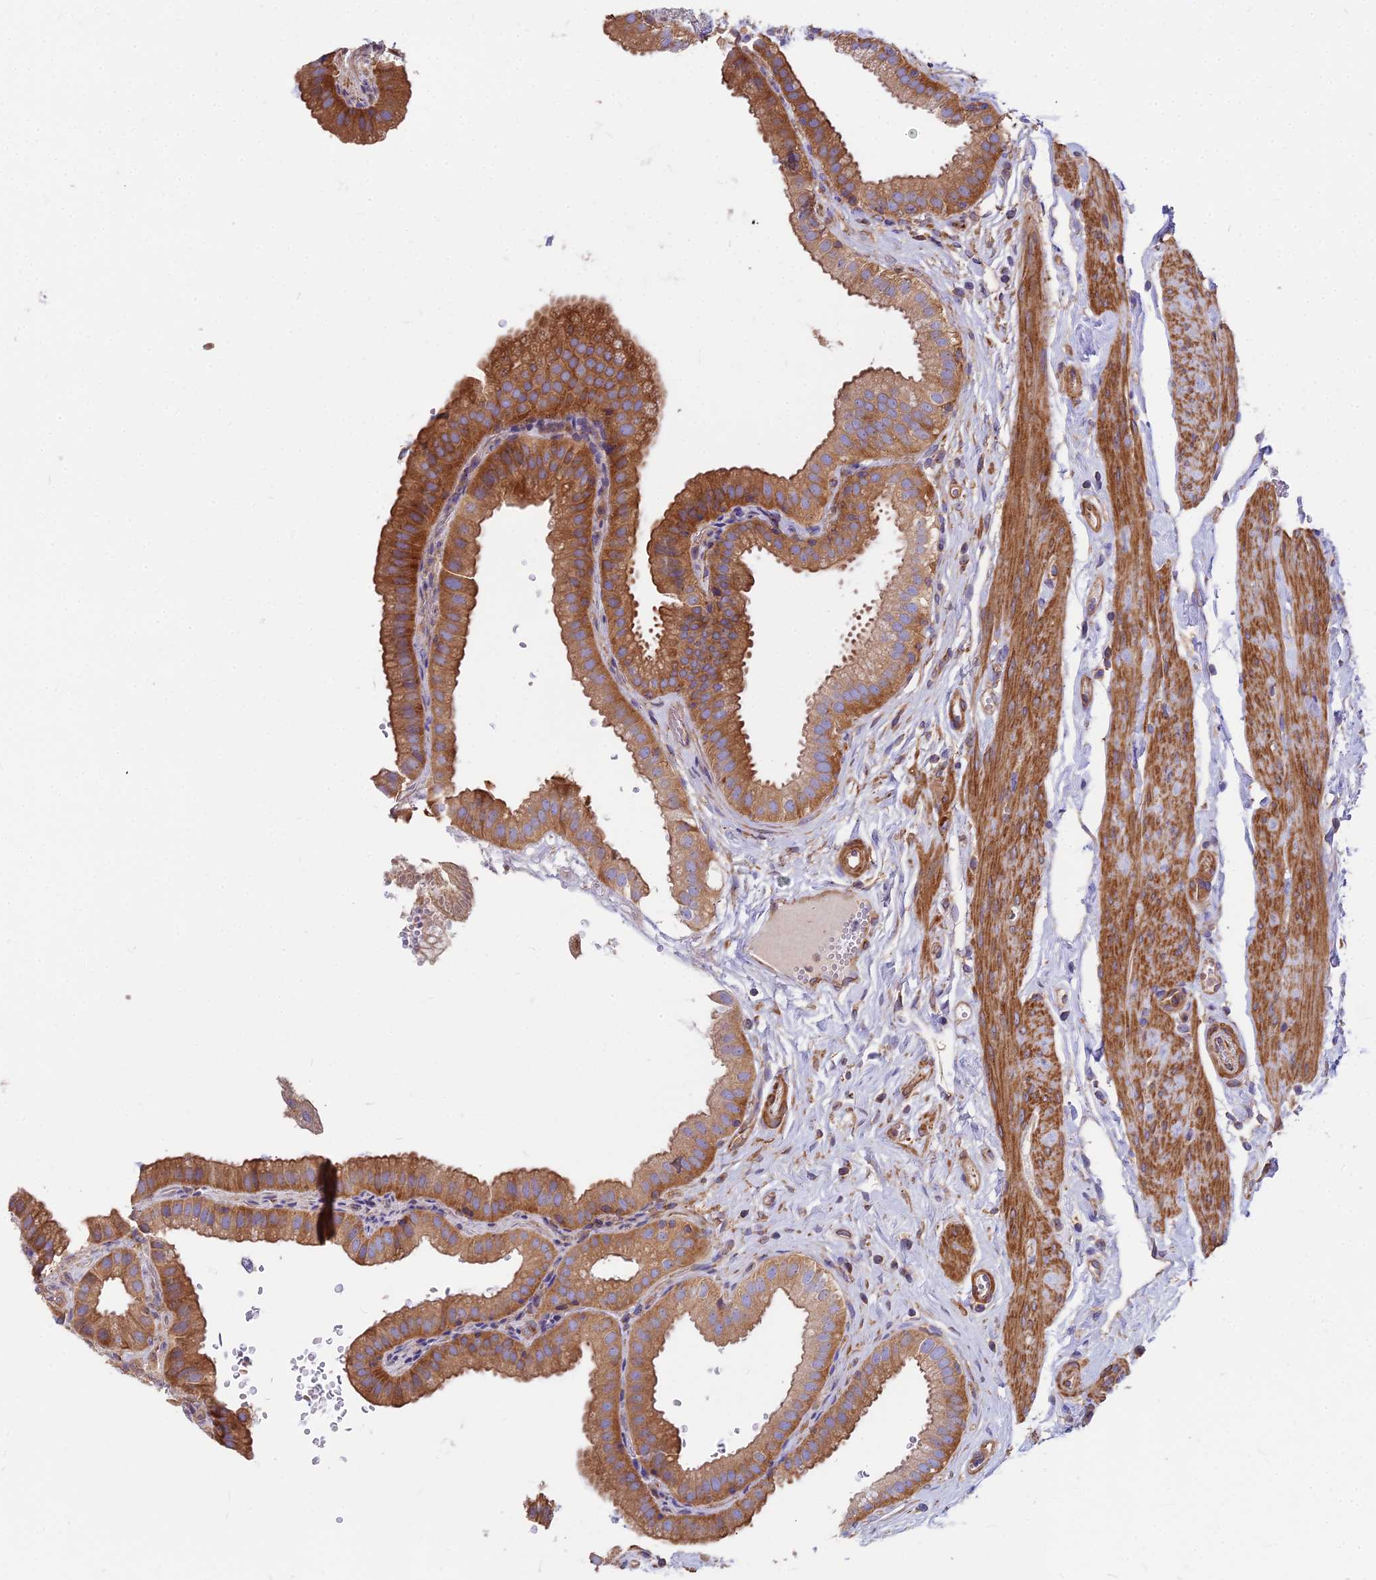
{"staining": {"intensity": "strong", "quantity": ">75%", "location": "cytoplasmic/membranous"}, "tissue": "gallbladder", "cell_type": "Glandular cells", "image_type": "normal", "snomed": [{"axis": "morphology", "description": "Normal tissue, NOS"}, {"axis": "topography", "description": "Gallbladder"}], "caption": "Strong cytoplasmic/membranous expression for a protein is seen in approximately >75% of glandular cells of unremarkable gallbladder using immunohistochemistry (IHC).", "gene": "DCTN3", "patient": {"sex": "female", "age": 61}}